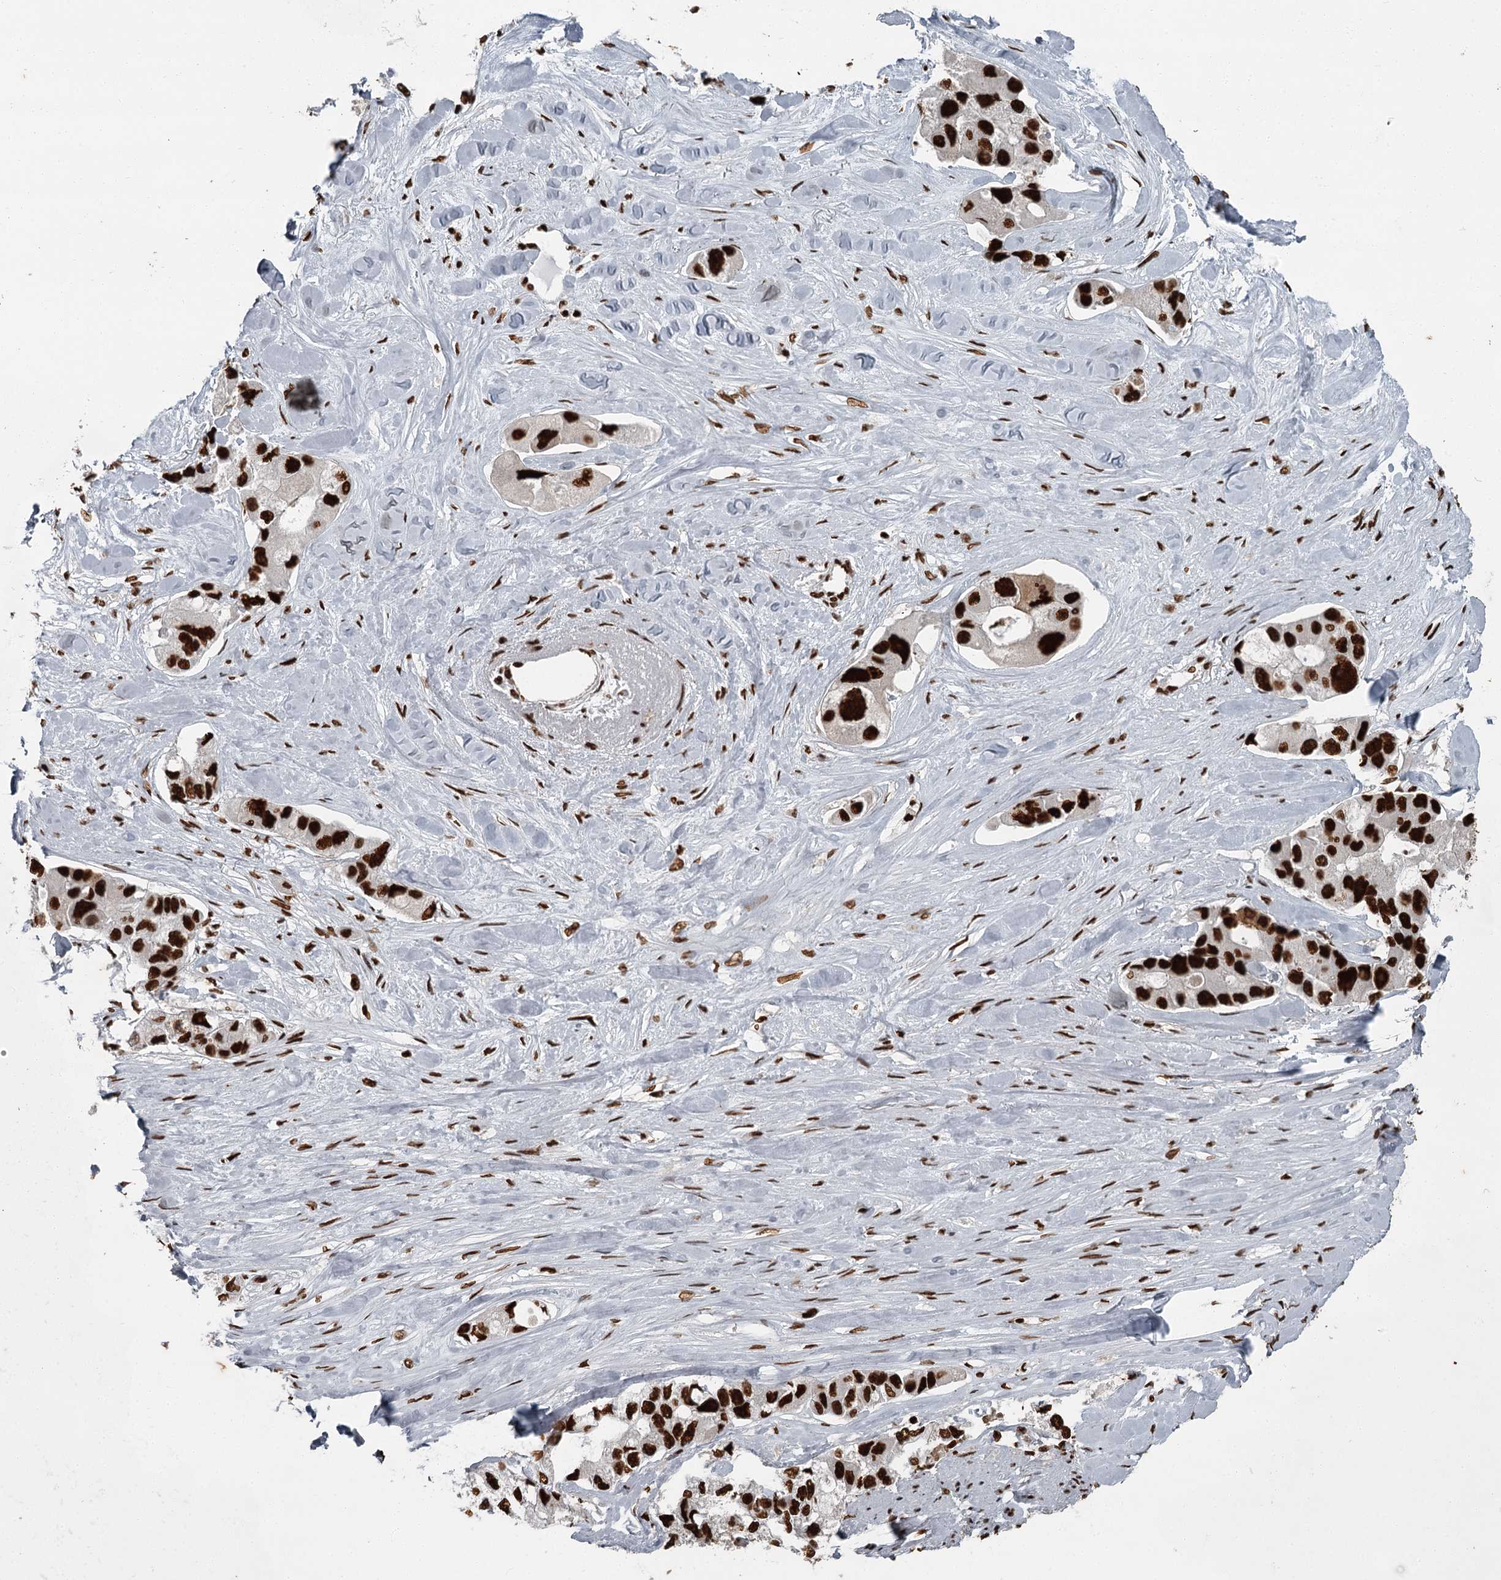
{"staining": {"intensity": "strong", "quantity": ">75%", "location": "nuclear"}, "tissue": "lung cancer", "cell_type": "Tumor cells", "image_type": "cancer", "snomed": [{"axis": "morphology", "description": "Adenocarcinoma, NOS"}, {"axis": "topography", "description": "Lung"}], "caption": "This is a histology image of immunohistochemistry (IHC) staining of lung cancer, which shows strong staining in the nuclear of tumor cells.", "gene": "RBBP7", "patient": {"sex": "female", "age": 54}}